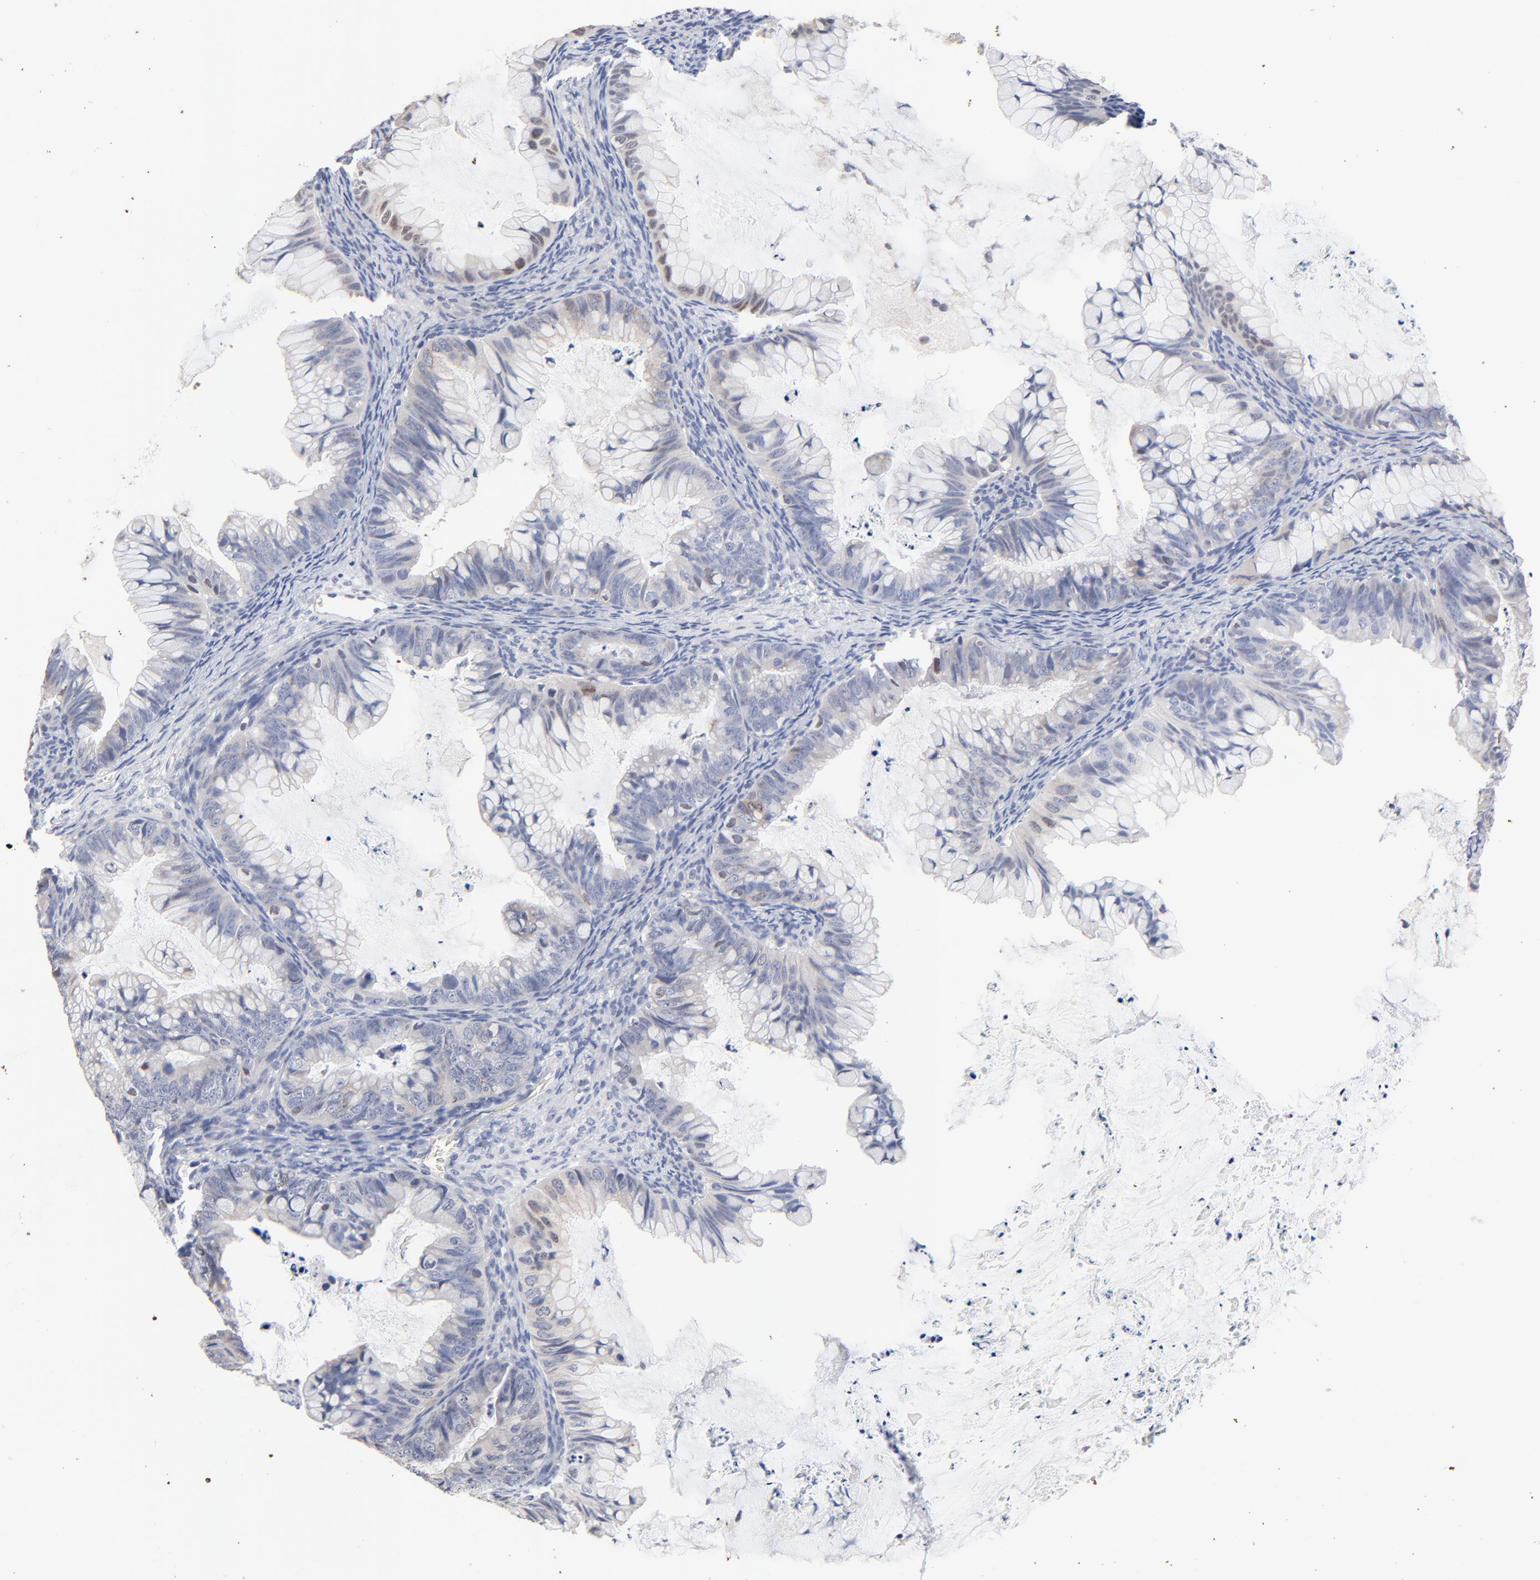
{"staining": {"intensity": "weak", "quantity": "<25%", "location": "cytoplasmic/membranous,nuclear"}, "tissue": "ovarian cancer", "cell_type": "Tumor cells", "image_type": "cancer", "snomed": [{"axis": "morphology", "description": "Cystadenocarcinoma, mucinous, NOS"}, {"axis": "topography", "description": "Ovary"}], "caption": "Immunohistochemistry of human mucinous cystadenocarcinoma (ovarian) demonstrates no expression in tumor cells. Brightfield microscopy of IHC stained with DAB (3,3'-diaminobenzidine) (brown) and hematoxylin (blue), captured at high magnification.", "gene": "AADAC", "patient": {"sex": "female", "age": 36}}